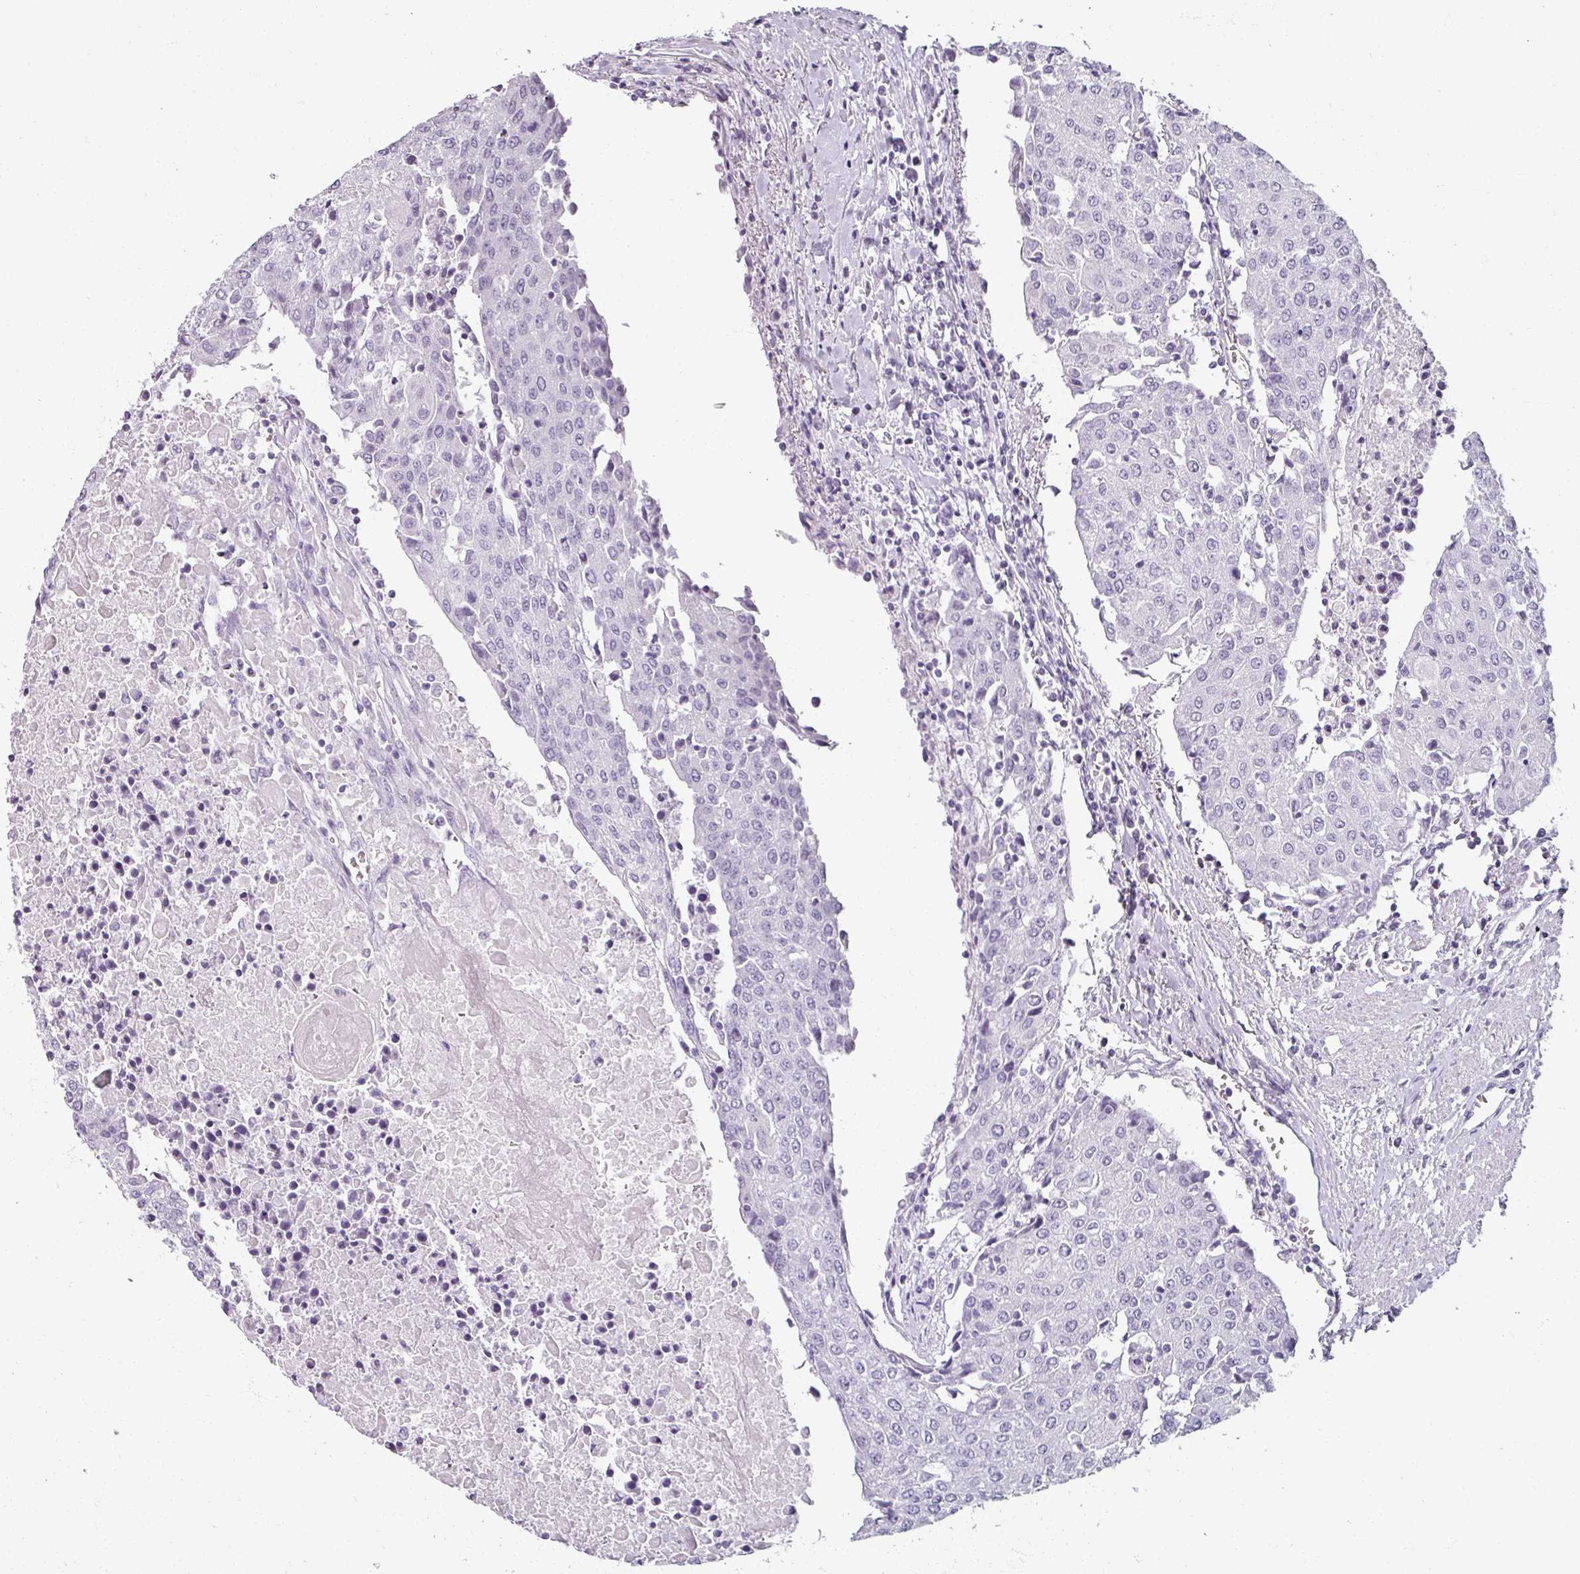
{"staining": {"intensity": "negative", "quantity": "none", "location": "none"}, "tissue": "urothelial cancer", "cell_type": "Tumor cells", "image_type": "cancer", "snomed": [{"axis": "morphology", "description": "Urothelial carcinoma, High grade"}, {"axis": "topography", "description": "Urinary bladder"}], "caption": "DAB immunohistochemical staining of urothelial cancer shows no significant expression in tumor cells.", "gene": "REG3G", "patient": {"sex": "female", "age": 85}}